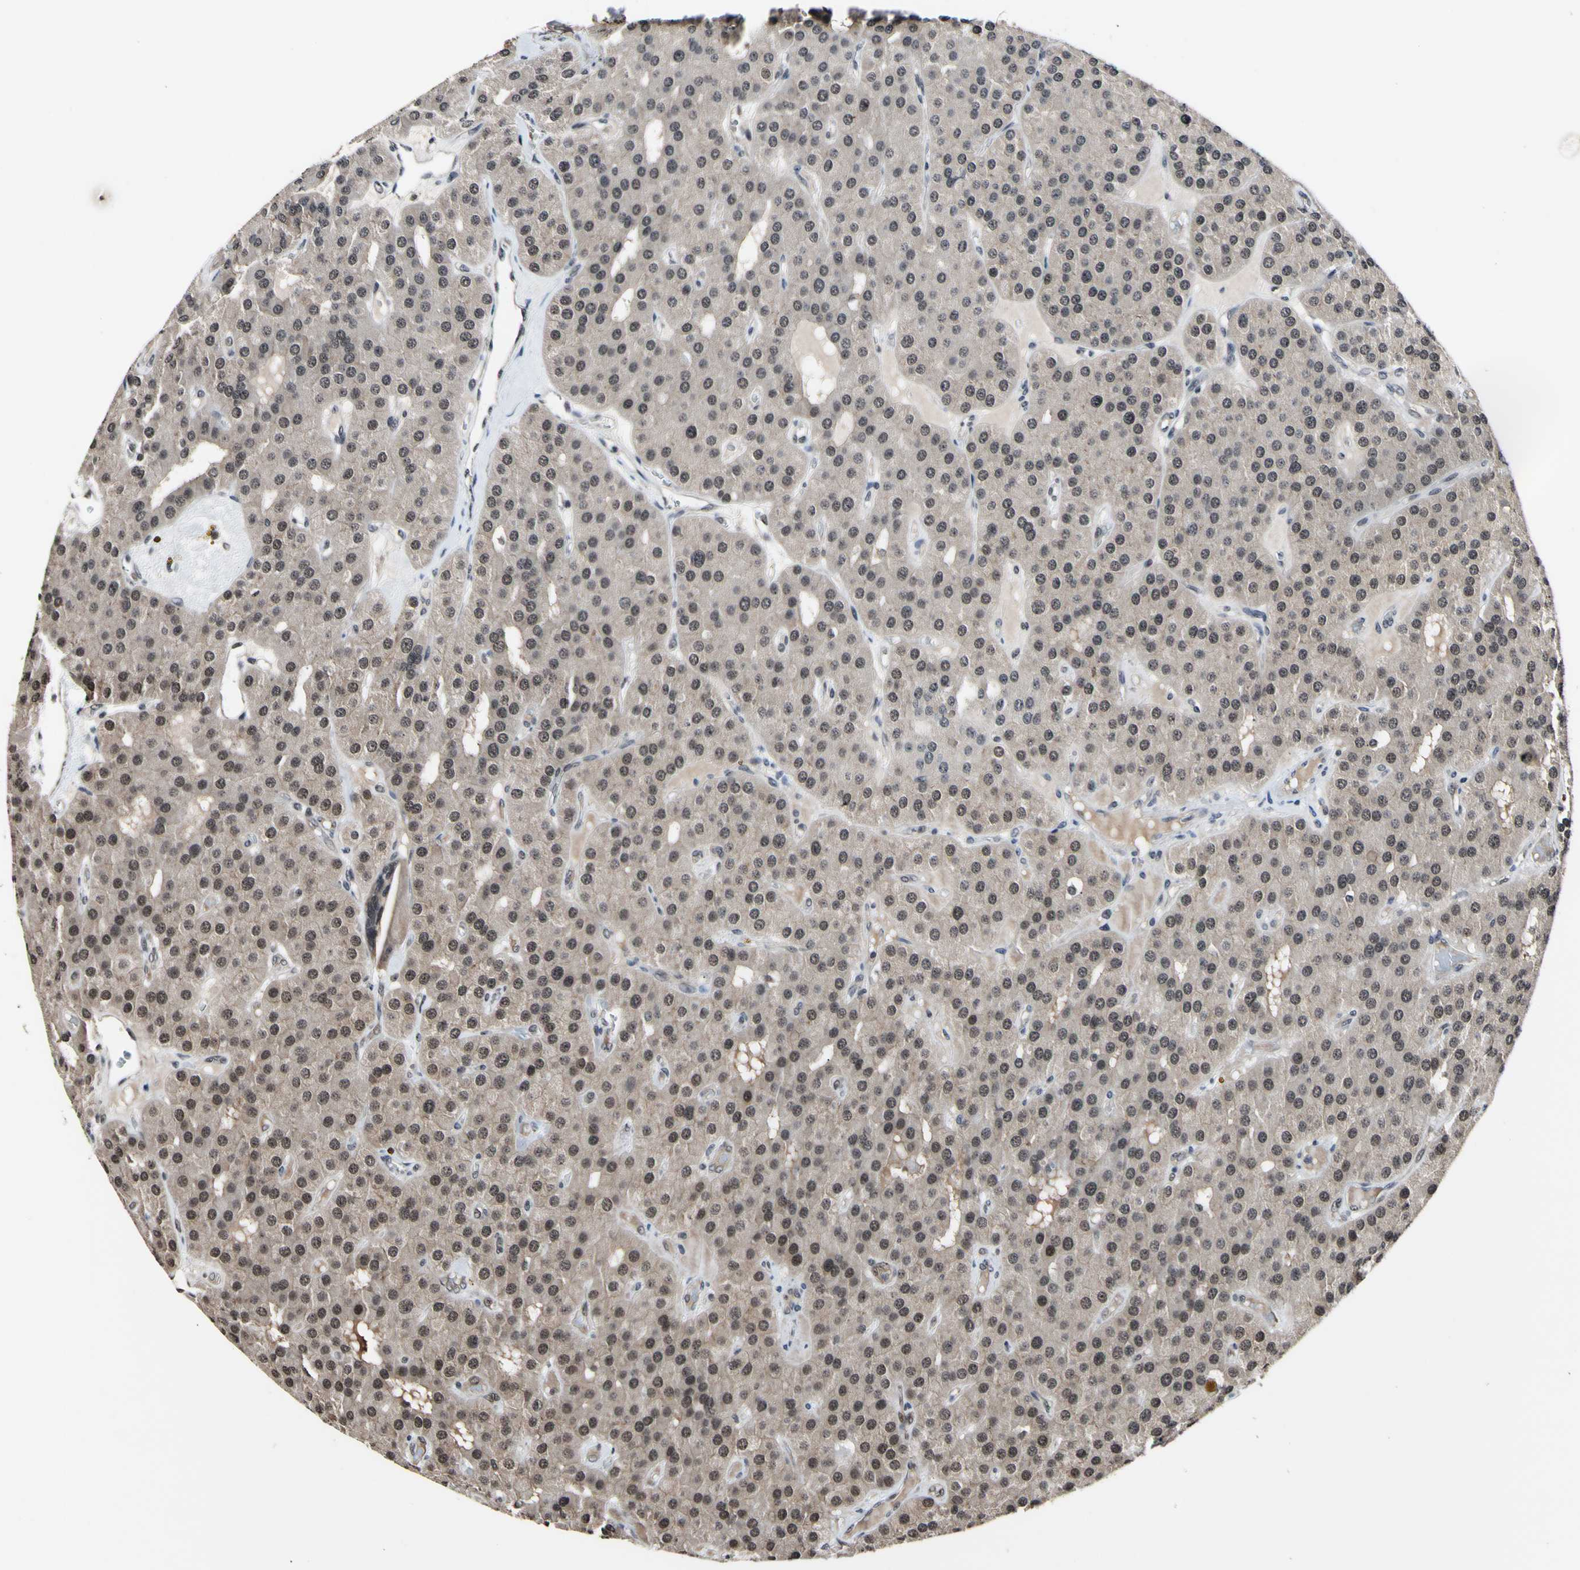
{"staining": {"intensity": "weak", "quantity": ">75%", "location": "cytoplasmic/membranous,nuclear"}, "tissue": "parathyroid gland", "cell_type": "Glandular cells", "image_type": "normal", "snomed": [{"axis": "morphology", "description": "Normal tissue, NOS"}, {"axis": "morphology", "description": "Adenoma, NOS"}, {"axis": "topography", "description": "Parathyroid gland"}], "caption": "A histopathology image of human parathyroid gland stained for a protein shows weak cytoplasmic/membranous,nuclear brown staining in glandular cells. (brown staining indicates protein expression, while blue staining denotes nuclei).", "gene": "PSMD10", "patient": {"sex": "female", "age": 86}}